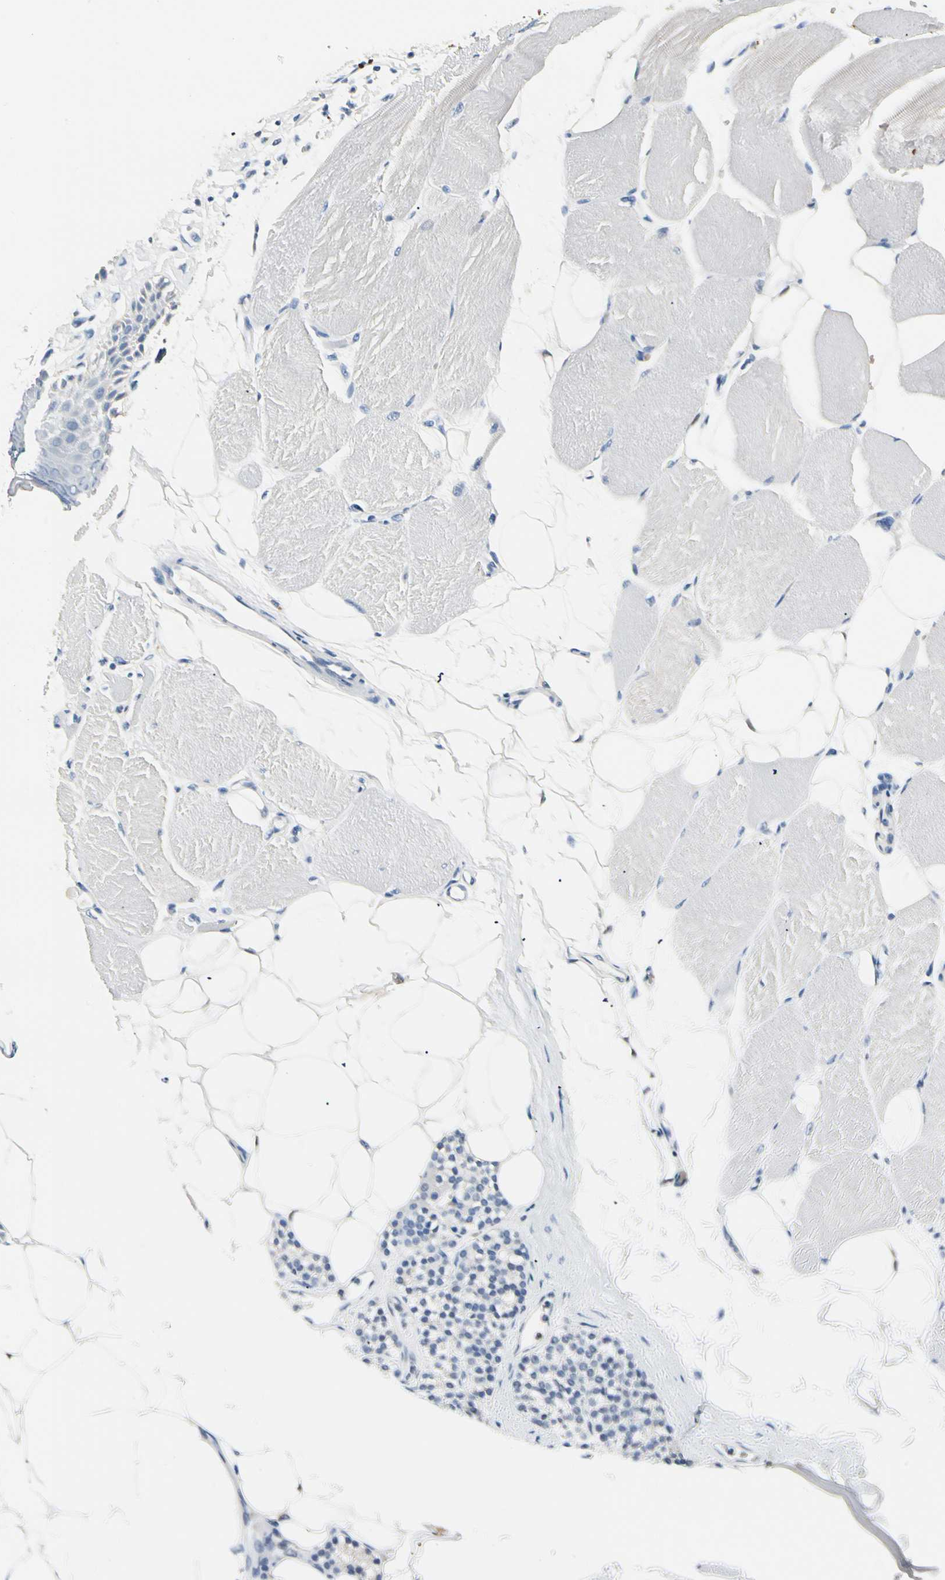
{"staining": {"intensity": "negative", "quantity": "none", "location": "none"}, "tissue": "skeletal muscle", "cell_type": "Myocytes", "image_type": "normal", "snomed": [{"axis": "morphology", "description": "Normal tissue, NOS"}, {"axis": "topography", "description": "Skeletal muscle"}, {"axis": "topography", "description": "Parathyroid gland"}], "caption": "This histopathology image is of unremarkable skeletal muscle stained with IHC to label a protein in brown with the nuclei are counter-stained blue. There is no positivity in myocytes.", "gene": "CA1", "patient": {"sex": "female", "age": 37}}